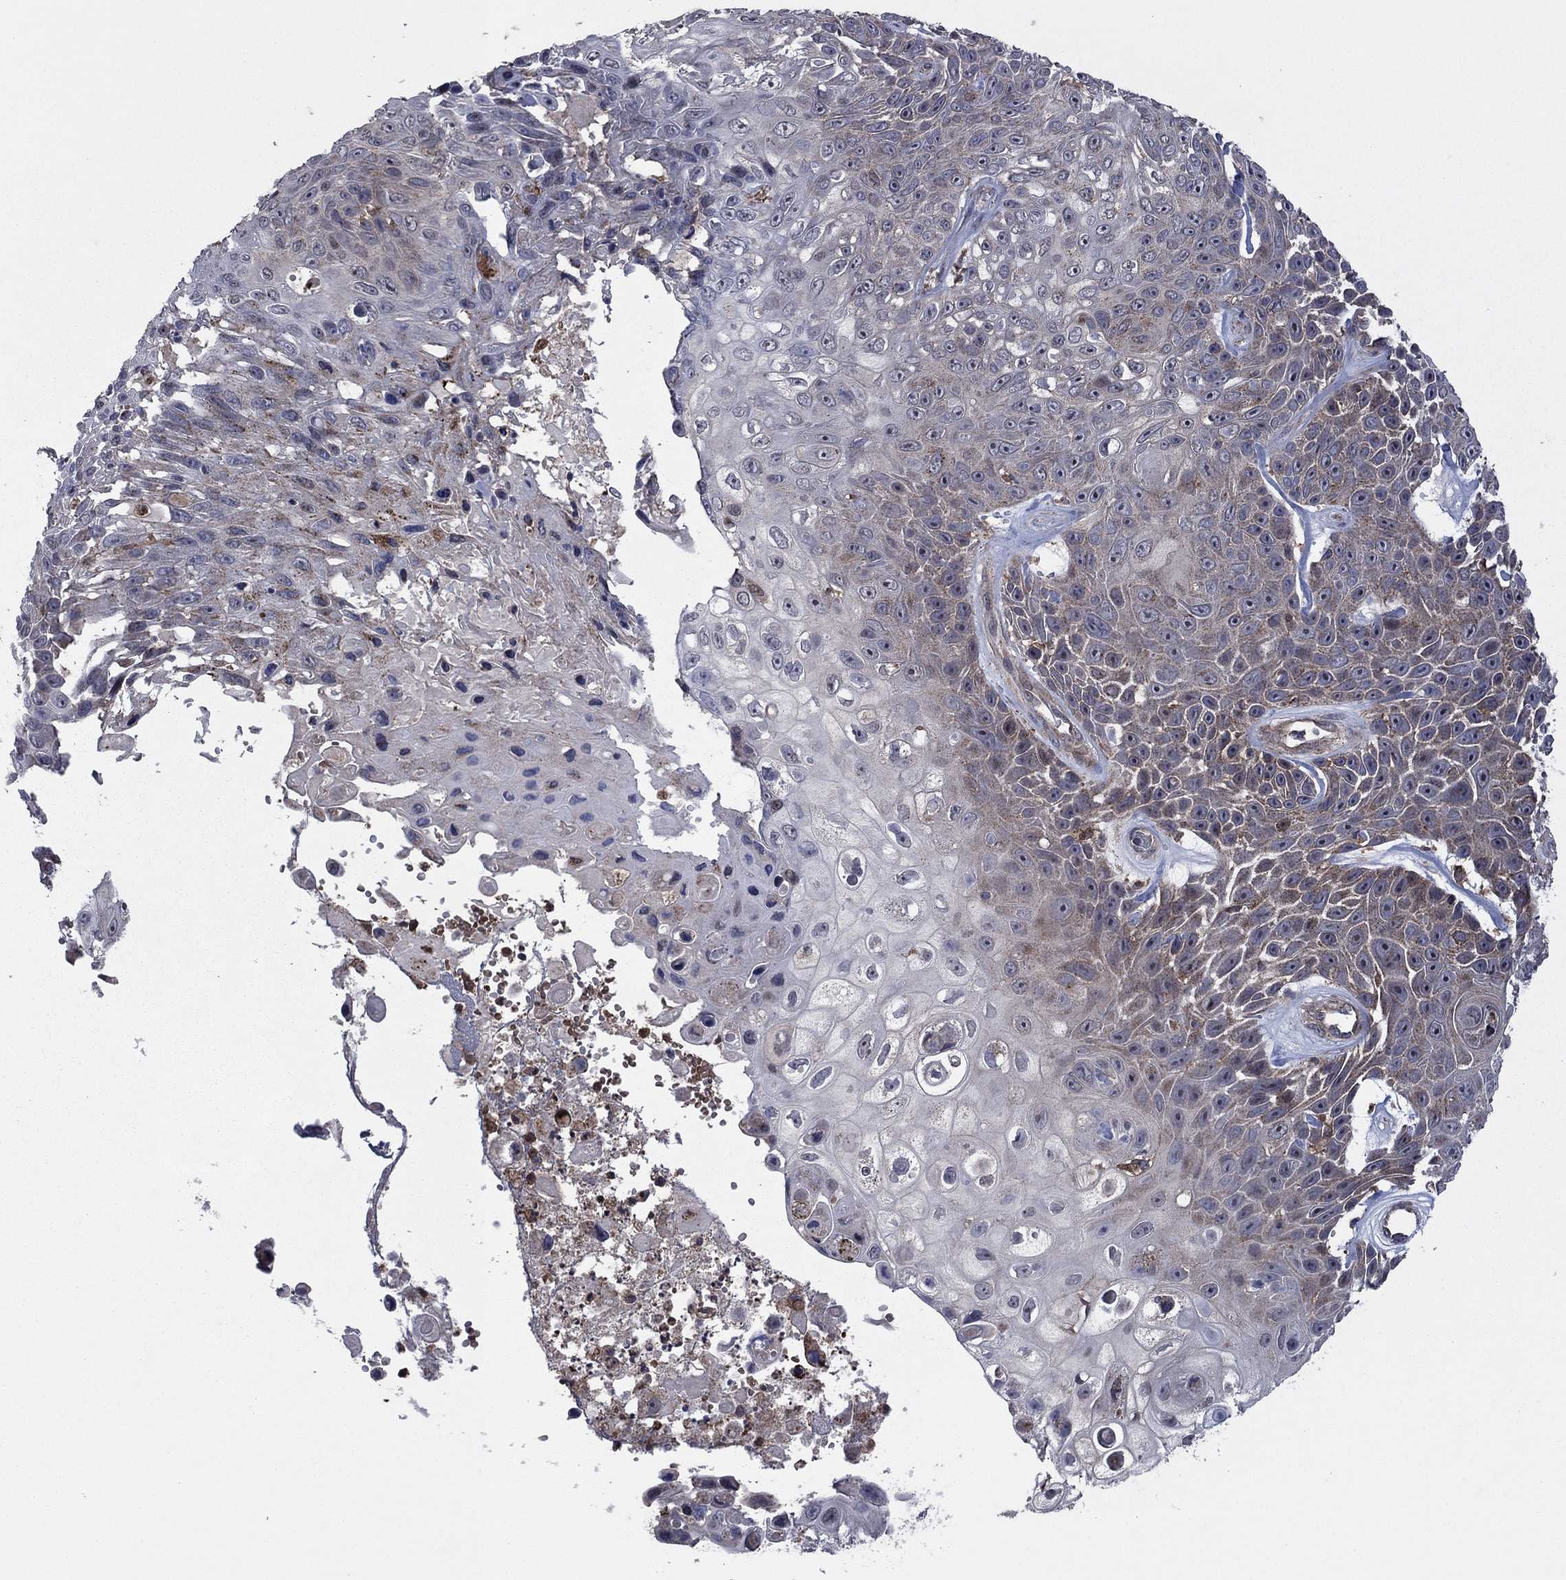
{"staining": {"intensity": "moderate", "quantity": "<25%", "location": "cytoplasmic/membranous"}, "tissue": "skin cancer", "cell_type": "Tumor cells", "image_type": "cancer", "snomed": [{"axis": "morphology", "description": "Squamous cell carcinoma, NOS"}, {"axis": "topography", "description": "Skin"}], "caption": "Tumor cells demonstrate low levels of moderate cytoplasmic/membranous expression in about <25% of cells in squamous cell carcinoma (skin).", "gene": "MEA1", "patient": {"sex": "male", "age": 82}}